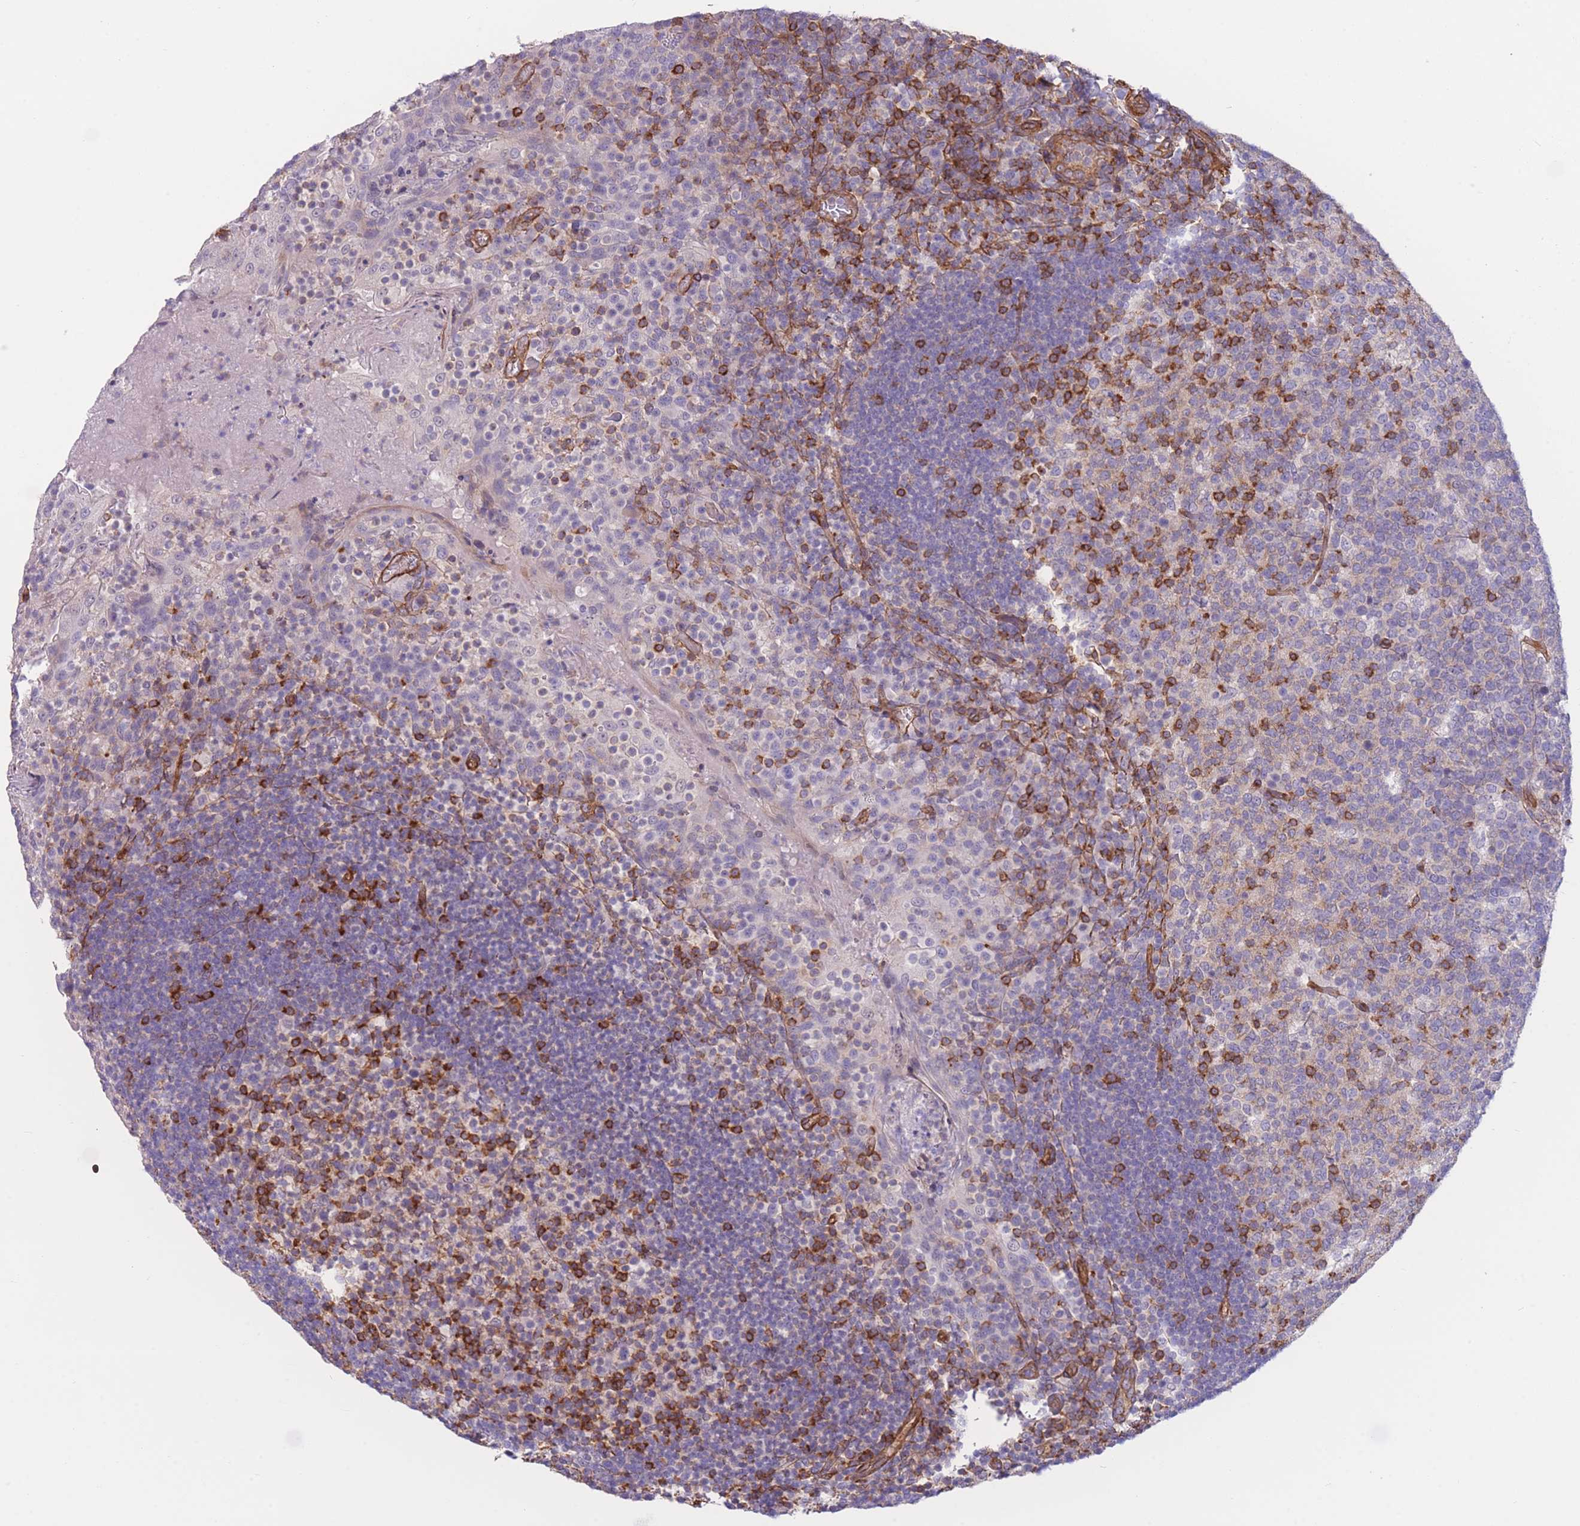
{"staining": {"intensity": "strong", "quantity": "25%-75%", "location": "cytoplasmic/membranous"}, "tissue": "tonsil", "cell_type": "Germinal center cells", "image_type": "normal", "snomed": [{"axis": "morphology", "description": "Normal tissue, NOS"}, {"axis": "topography", "description": "Tonsil"}], "caption": "Unremarkable tonsil was stained to show a protein in brown. There is high levels of strong cytoplasmic/membranous expression in about 25%-75% of germinal center cells. The staining was performed using DAB, with brown indicating positive protein expression. Nuclei are stained blue with hematoxylin.", "gene": "CDC25B", "patient": {"sex": "female", "age": 10}}